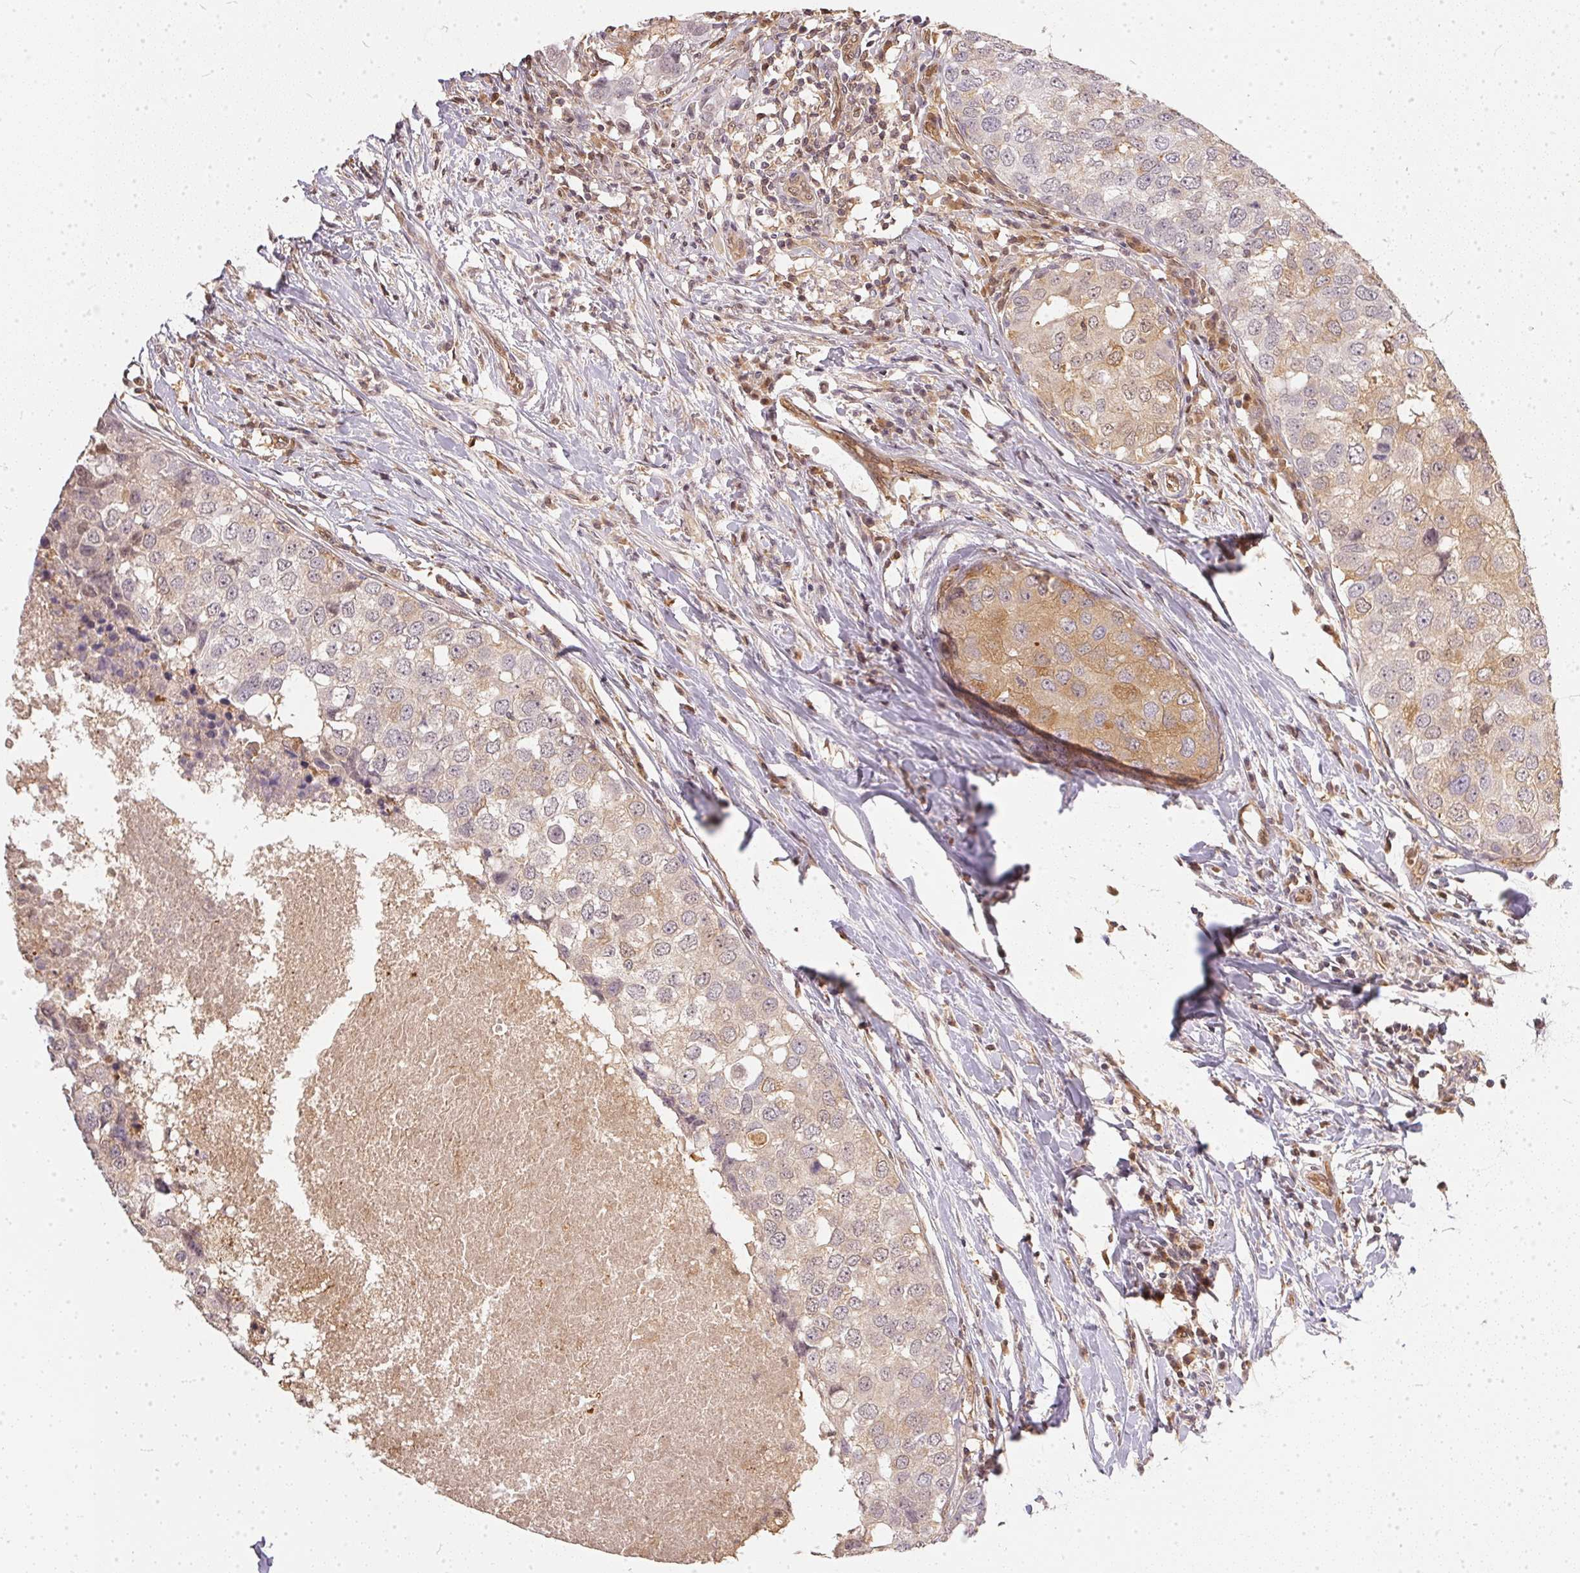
{"staining": {"intensity": "weak", "quantity": "25%-75%", "location": "cytoplasmic/membranous"}, "tissue": "breast cancer", "cell_type": "Tumor cells", "image_type": "cancer", "snomed": [{"axis": "morphology", "description": "Duct carcinoma"}, {"axis": "topography", "description": "Breast"}], "caption": "Weak cytoplasmic/membranous staining is seen in about 25%-75% of tumor cells in breast cancer (invasive ductal carcinoma).", "gene": "BLMH", "patient": {"sex": "female", "age": 27}}